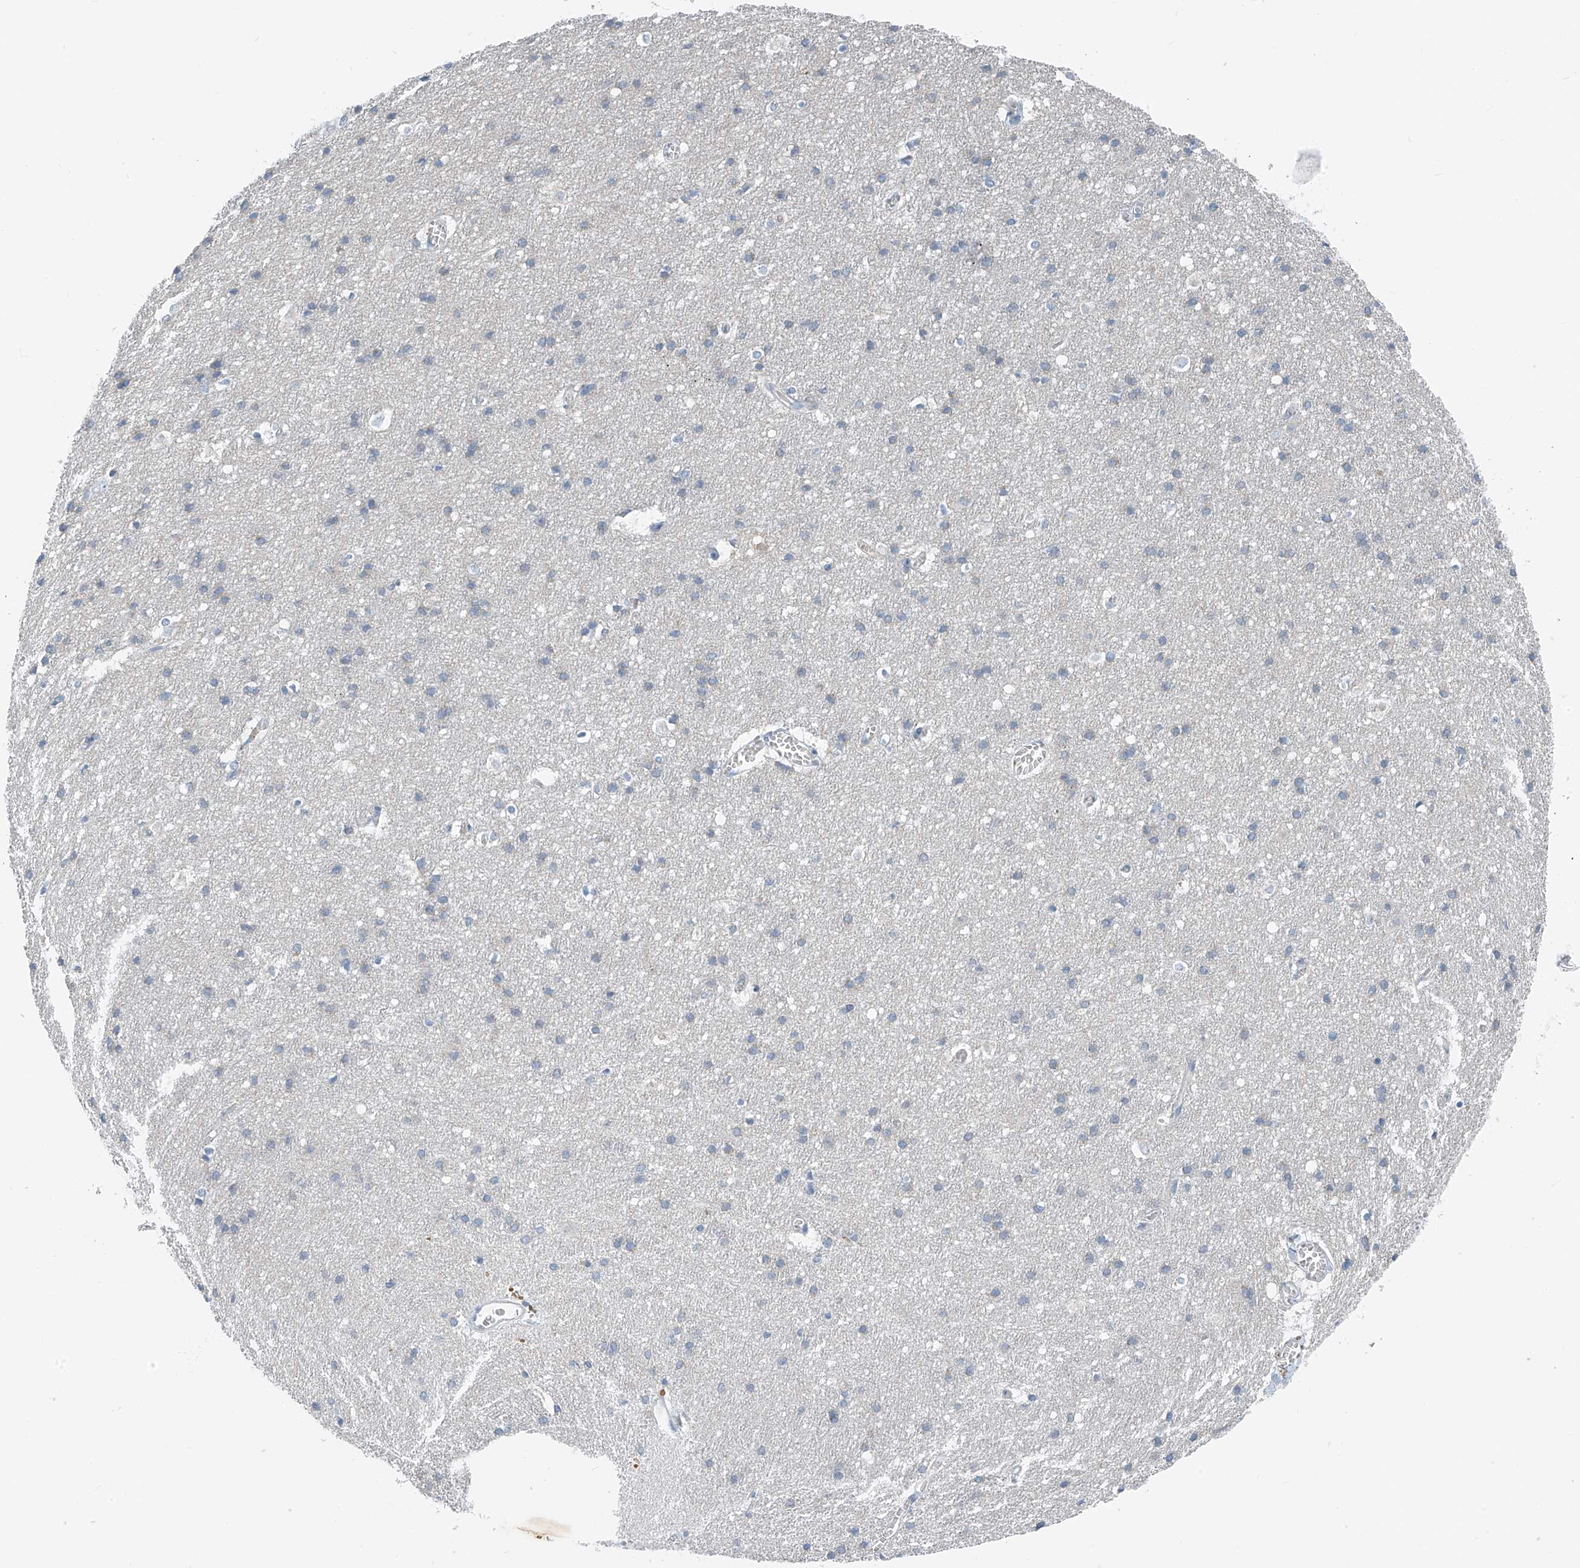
{"staining": {"intensity": "negative", "quantity": "none", "location": "none"}, "tissue": "cerebral cortex", "cell_type": "Endothelial cells", "image_type": "normal", "snomed": [{"axis": "morphology", "description": "Normal tissue, NOS"}, {"axis": "topography", "description": "Cerebral cortex"}], "caption": "IHC micrograph of benign cerebral cortex: cerebral cortex stained with DAB (3,3'-diaminobenzidine) reveals no significant protein staining in endothelial cells. The staining was performed using DAB (3,3'-diaminobenzidine) to visualize the protein expression in brown, while the nuclei were stained in blue with hematoxylin (Magnification: 20x).", "gene": "FGD2", "patient": {"sex": "male", "age": 54}}